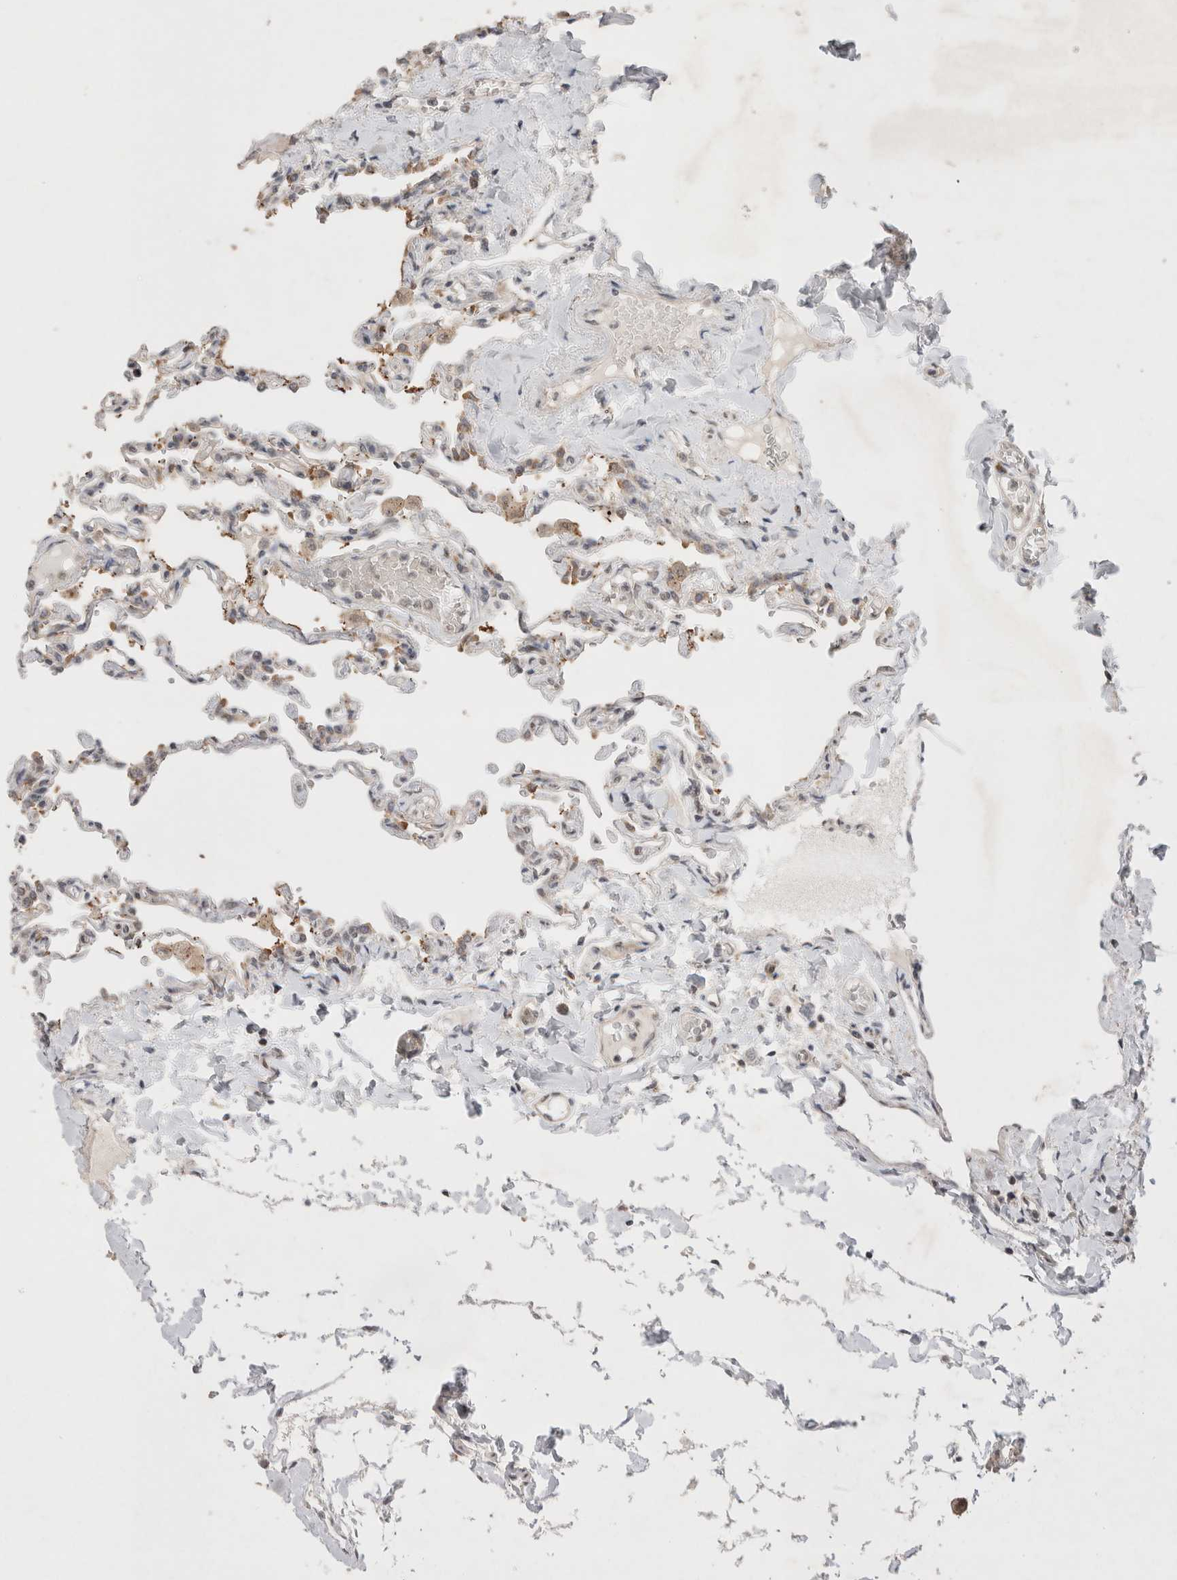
{"staining": {"intensity": "moderate", "quantity": "<25%", "location": "cytoplasmic/membranous"}, "tissue": "lung", "cell_type": "Alveolar cells", "image_type": "normal", "snomed": [{"axis": "morphology", "description": "Normal tissue, NOS"}, {"axis": "topography", "description": "Lung"}], "caption": "Protein expression analysis of benign lung reveals moderate cytoplasmic/membranous staining in about <25% of alveolar cells.", "gene": "SLC29A1", "patient": {"sex": "male", "age": 21}}